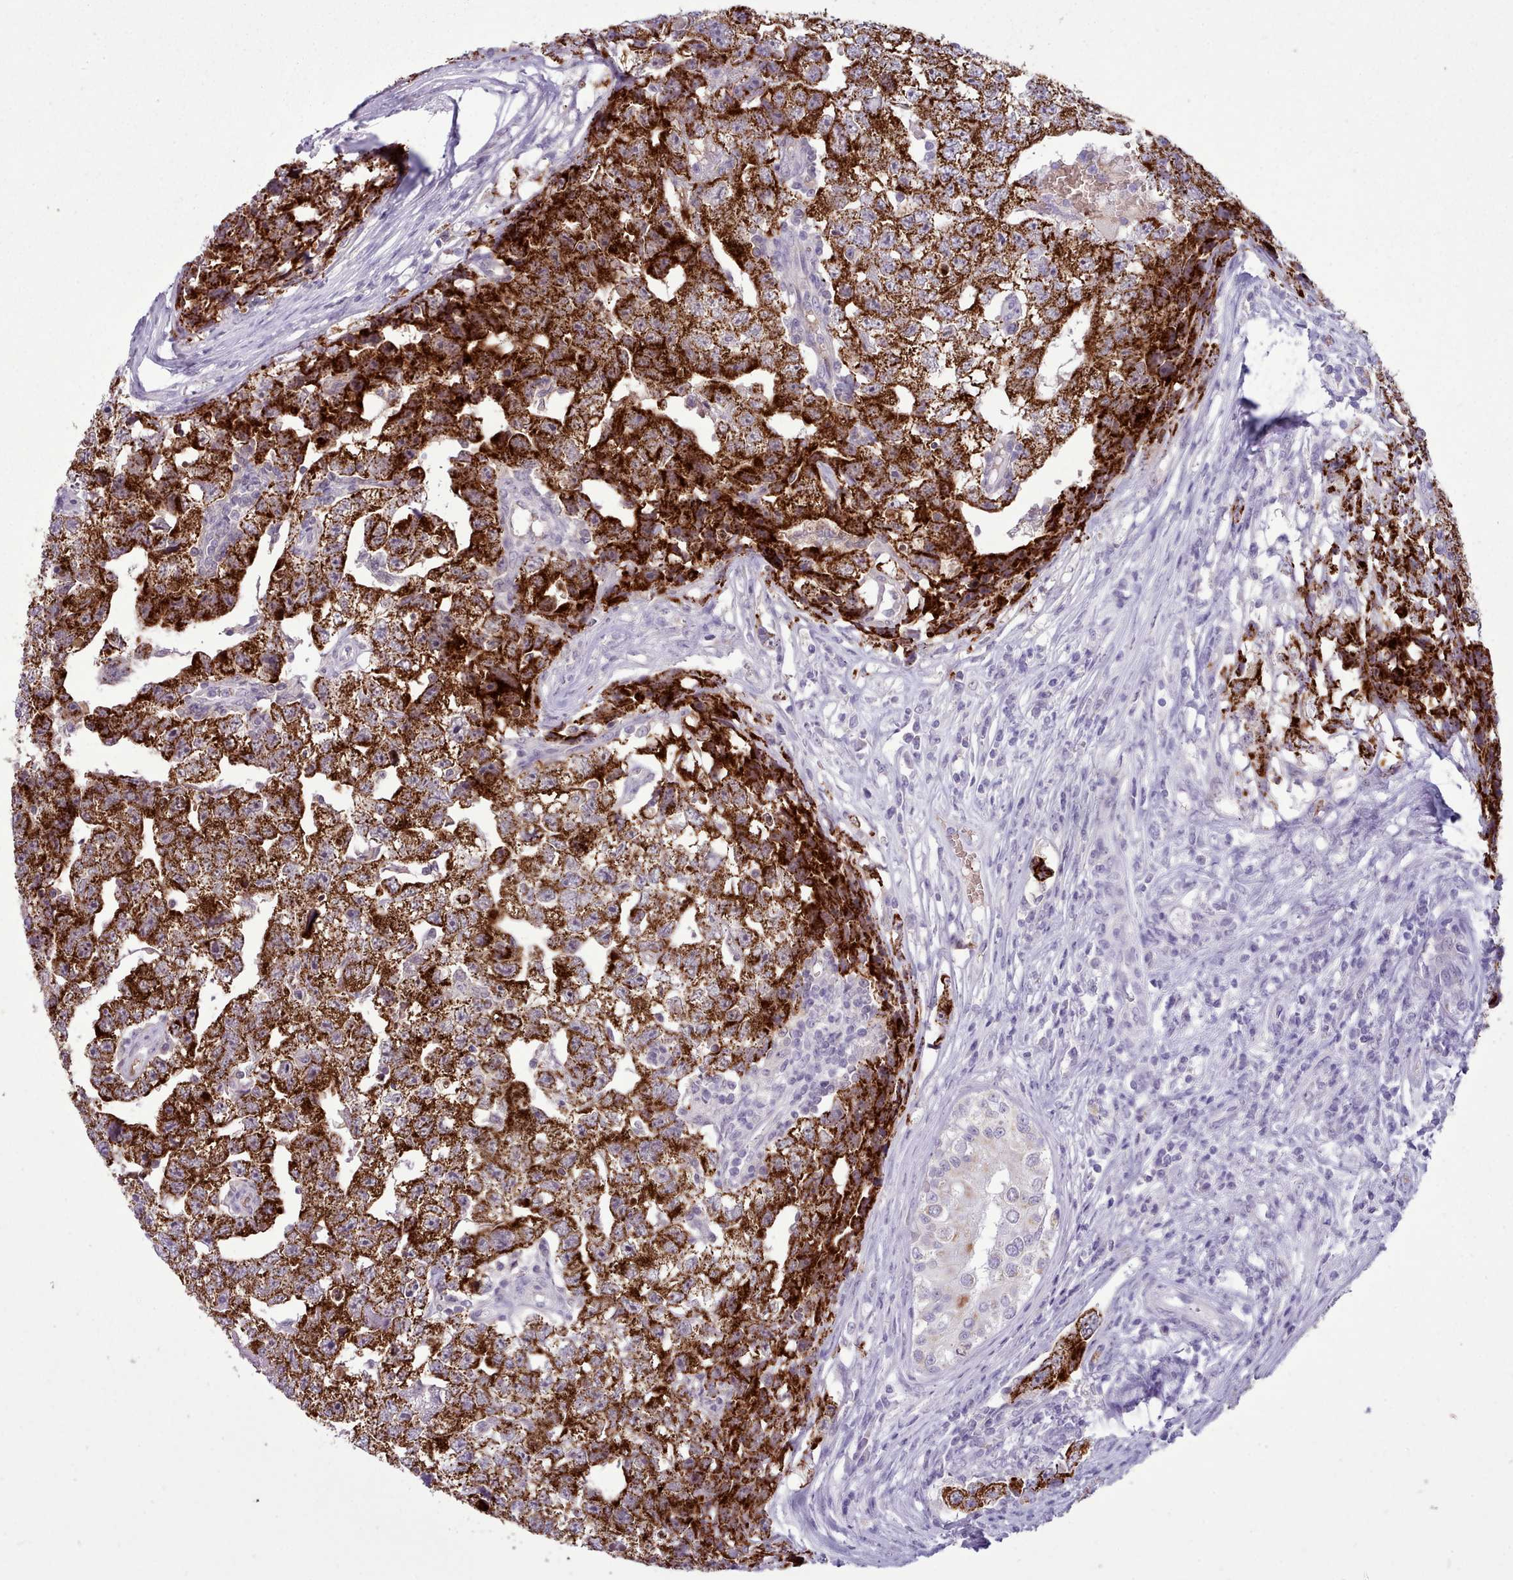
{"staining": {"intensity": "strong", "quantity": ">75%", "location": "cytoplasmic/membranous"}, "tissue": "testis cancer", "cell_type": "Tumor cells", "image_type": "cancer", "snomed": [{"axis": "morphology", "description": "Carcinoma, Embryonal, NOS"}, {"axis": "topography", "description": "Testis"}], "caption": "This image reveals IHC staining of human embryonal carcinoma (testis), with high strong cytoplasmic/membranous expression in about >75% of tumor cells.", "gene": "AK4", "patient": {"sex": "male", "age": 22}}